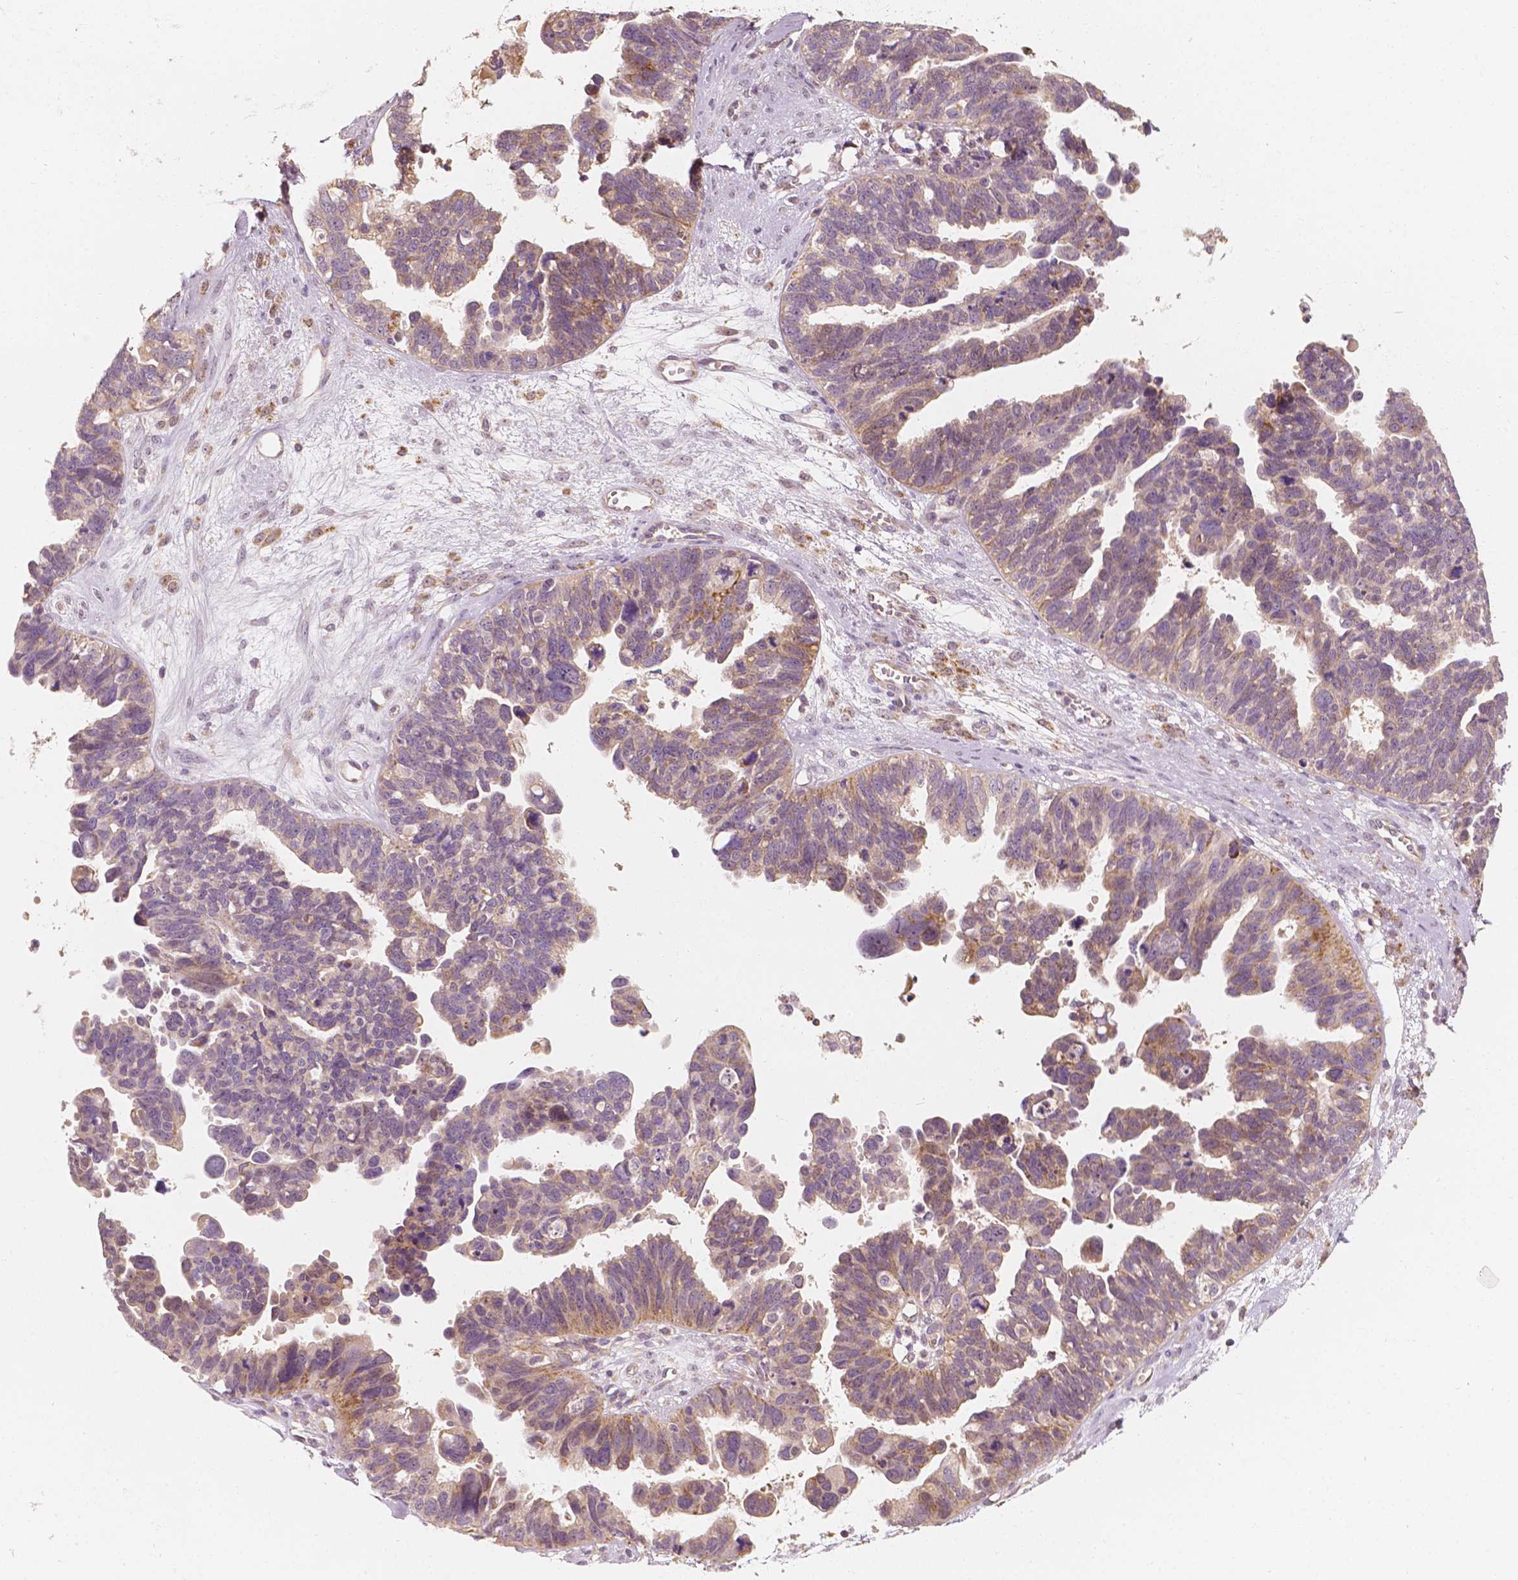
{"staining": {"intensity": "moderate", "quantity": "<25%", "location": "cytoplasmic/membranous"}, "tissue": "ovarian cancer", "cell_type": "Tumor cells", "image_type": "cancer", "snomed": [{"axis": "morphology", "description": "Cystadenocarcinoma, serous, NOS"}, {"axis": "topography", "description": "Ovary"}], "caption": "Immunohistochemistry photomicrograph of human ovarian serous cystadenocarcinoma stained for a protein (brown), which shows low levels of moderate cytoplasmic/membranous expression in about <25% of tumor cells.", "gene": "SHPK", "patient": {"sex": "female", "age": 60}}